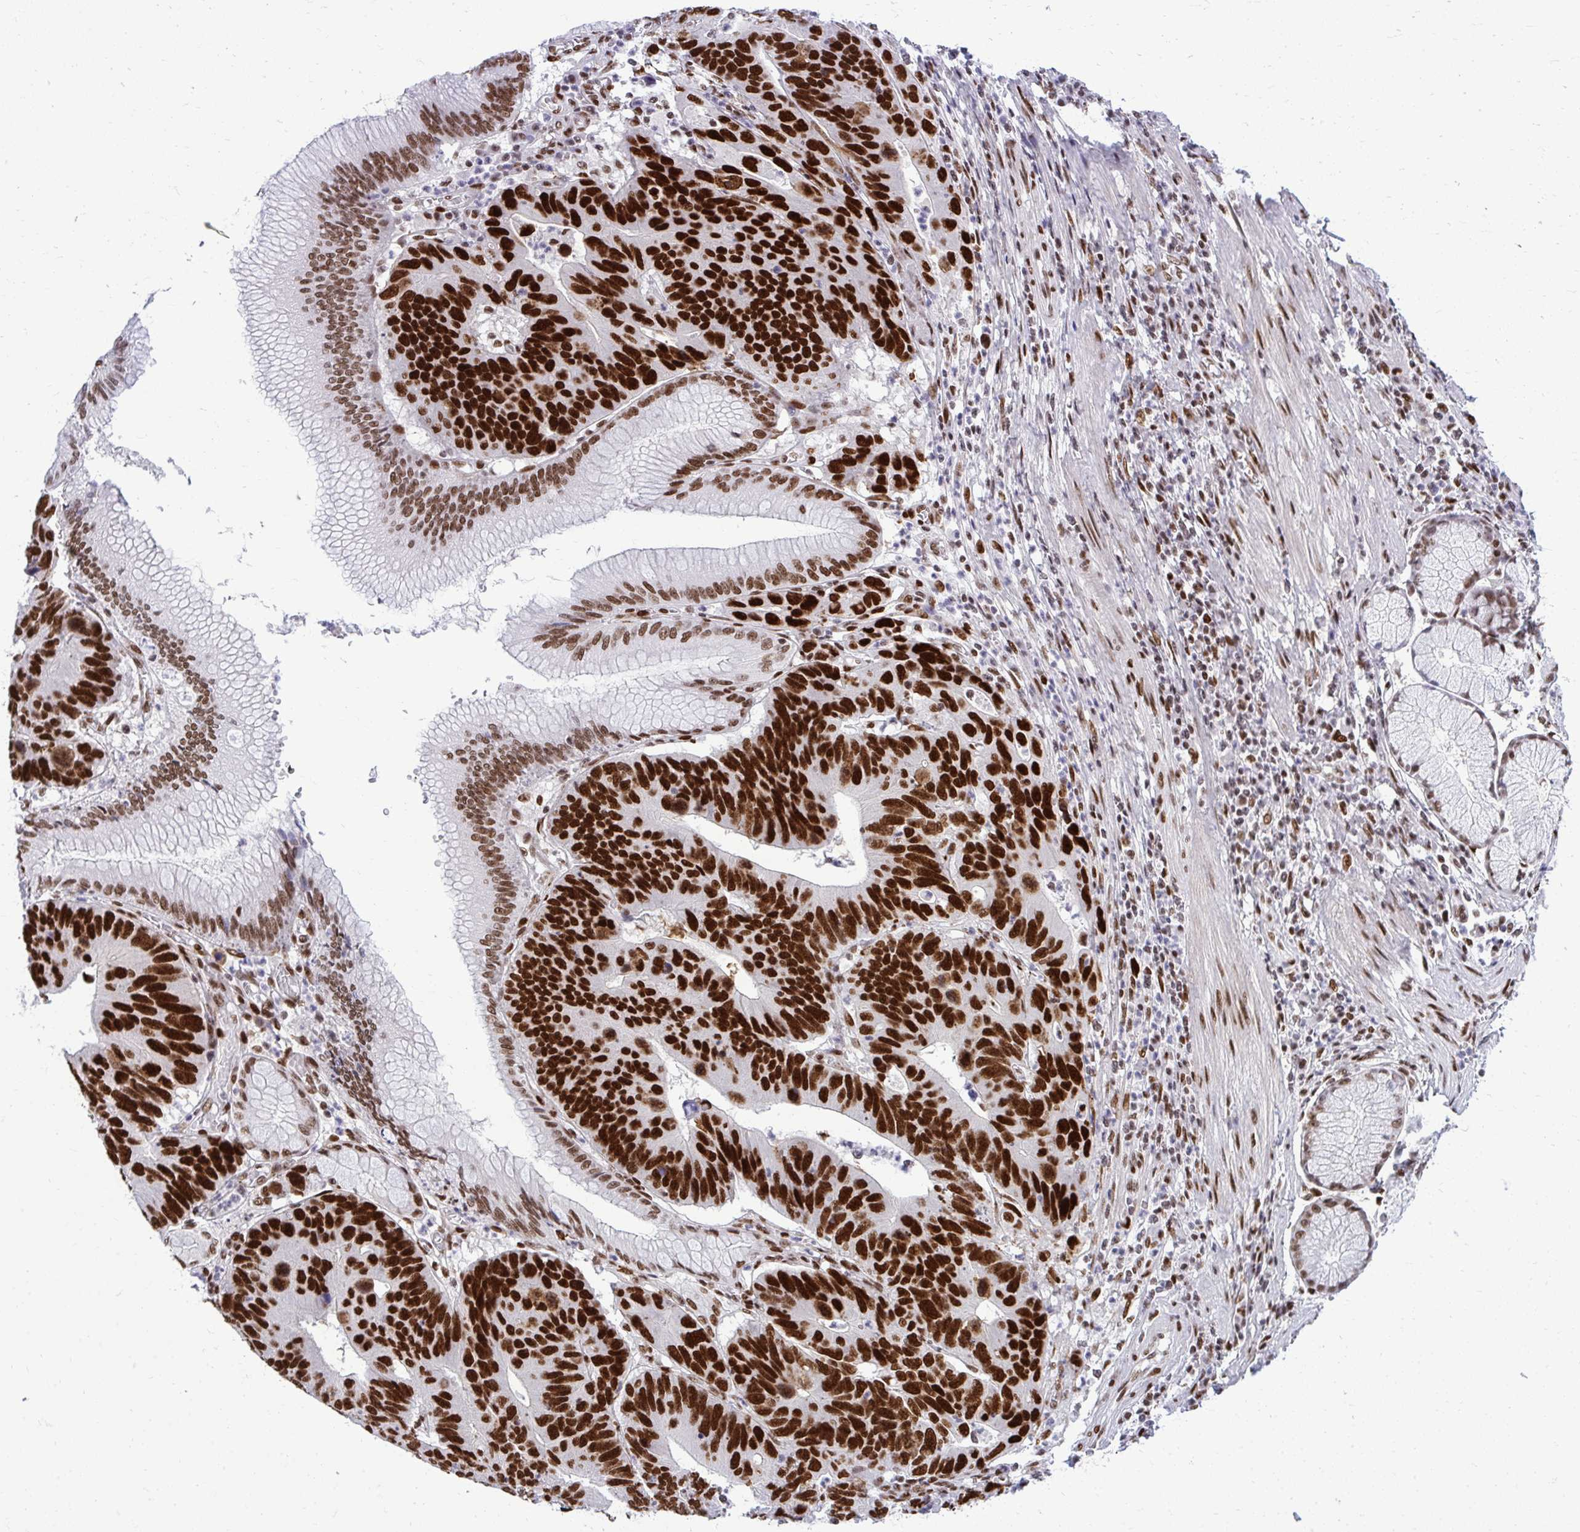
{"staining": {"intensity": "strong", "quantity": ">75%", "location": "nuclear"}, "tissue": "stomach cancer", "cell_type": "Tumor cells", "image_type": "cancer", "snomed": [{"axis": "morphology", "description": "Adenocarcinoma, NOS"}, {"axis": "topography", "description": "Stomach"}], "caption": "Tumor cells show high levels of strong nuclear expression in approximately >75% of cells in adenocarcinoma (stomach).", "gene": "CDYL", "patient": {"sex": "male", "age": 59}}